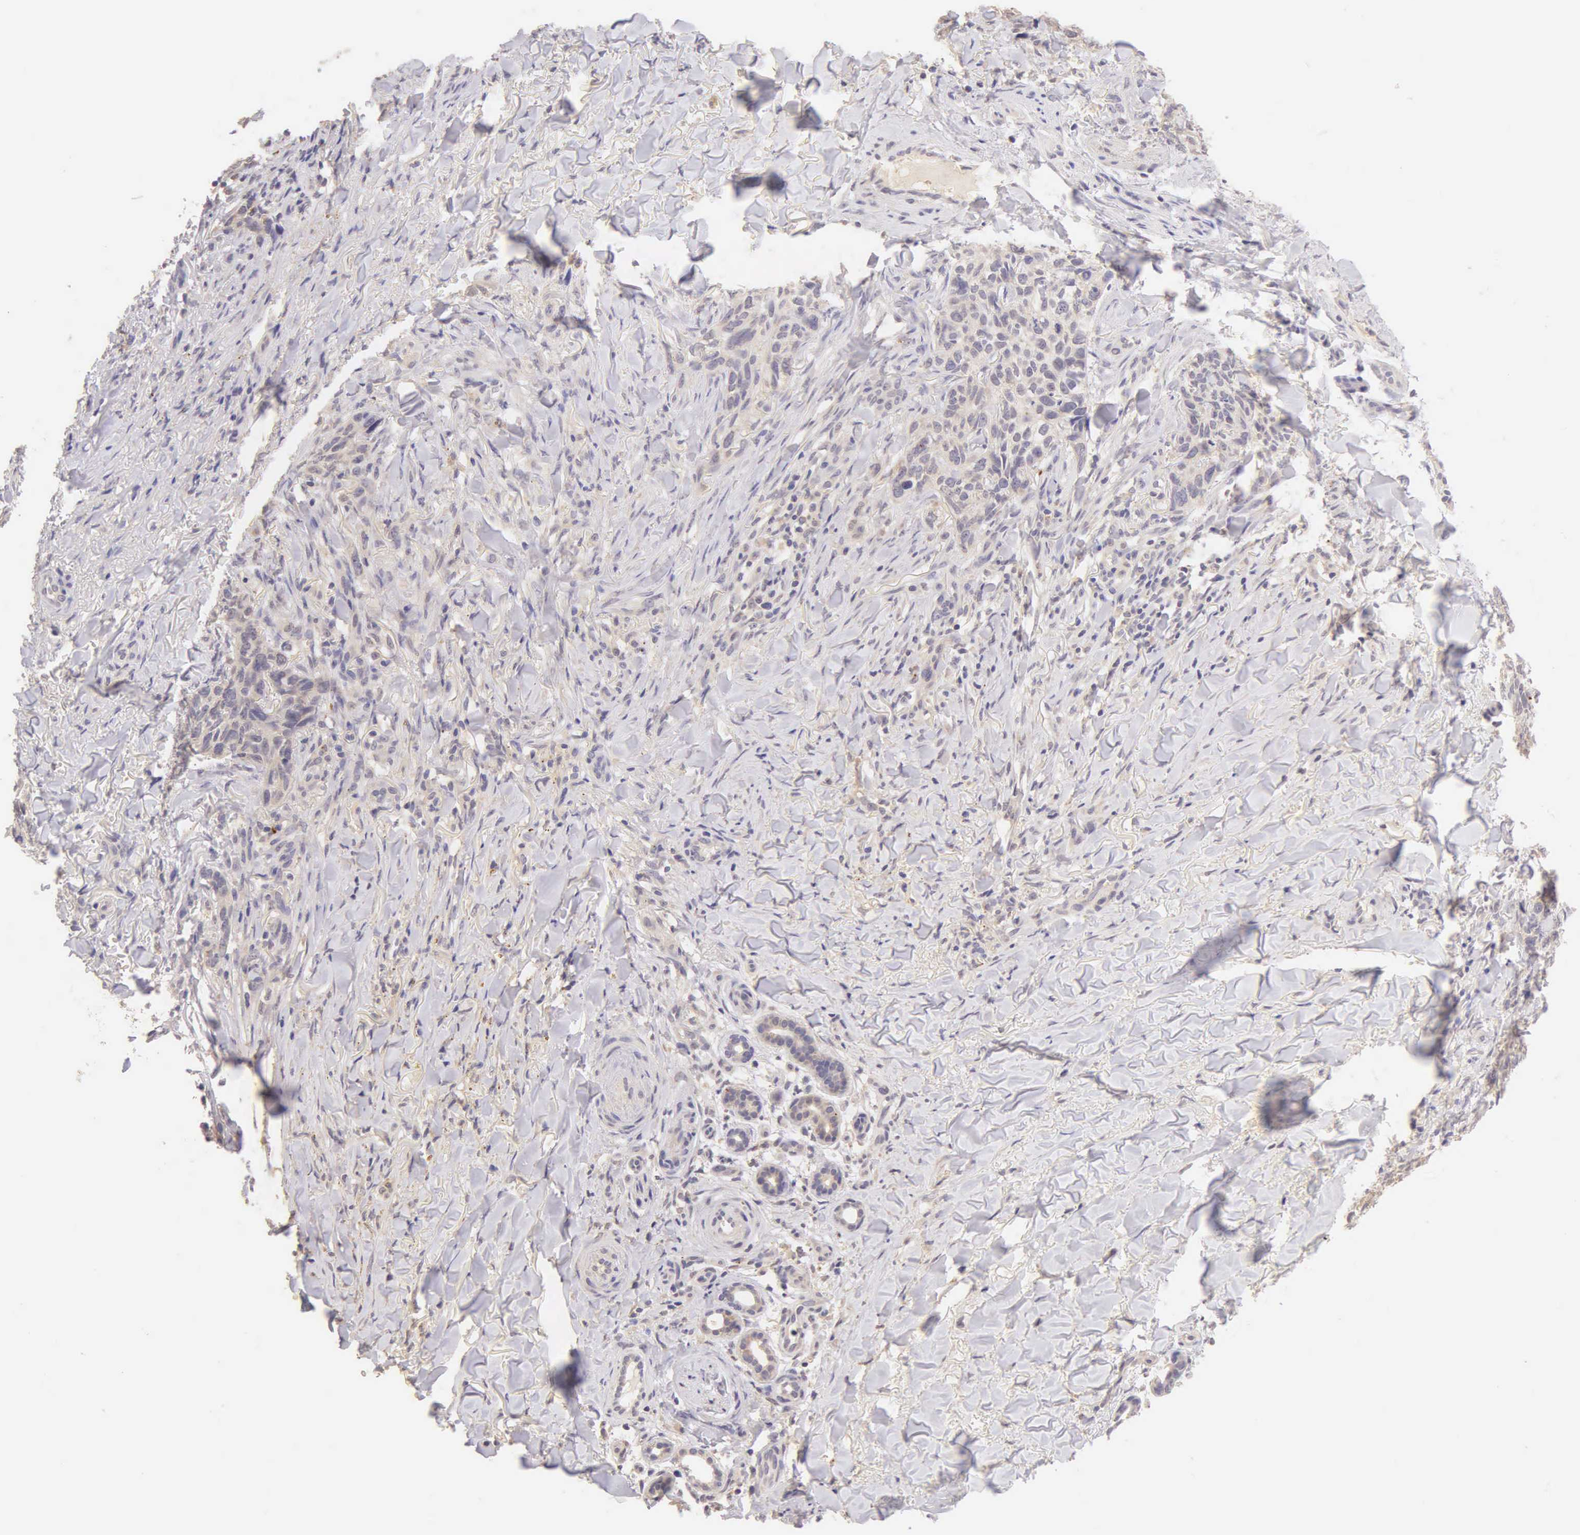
{"staining": {"intensity": "negative", "quantity": "none", "location": "none"}, "tissue": "skin cancer", "cell_type": "Tumor cells", "image_type": "cancer", "snomed": [{"axis": "morphology", "description": "Normal tissue, NOS"}, {"axis": "morphology", "description": "Basal cell carcinoma"}, {"axis": "topography", "description": "Skin"}], "caption": "Skin basal cell carcinoma stained for a protein using immunohistochemistry demonstrates no staining tumor cells.", "gene": "ESR1", "patient": {"sex": "male", "age": 81}}